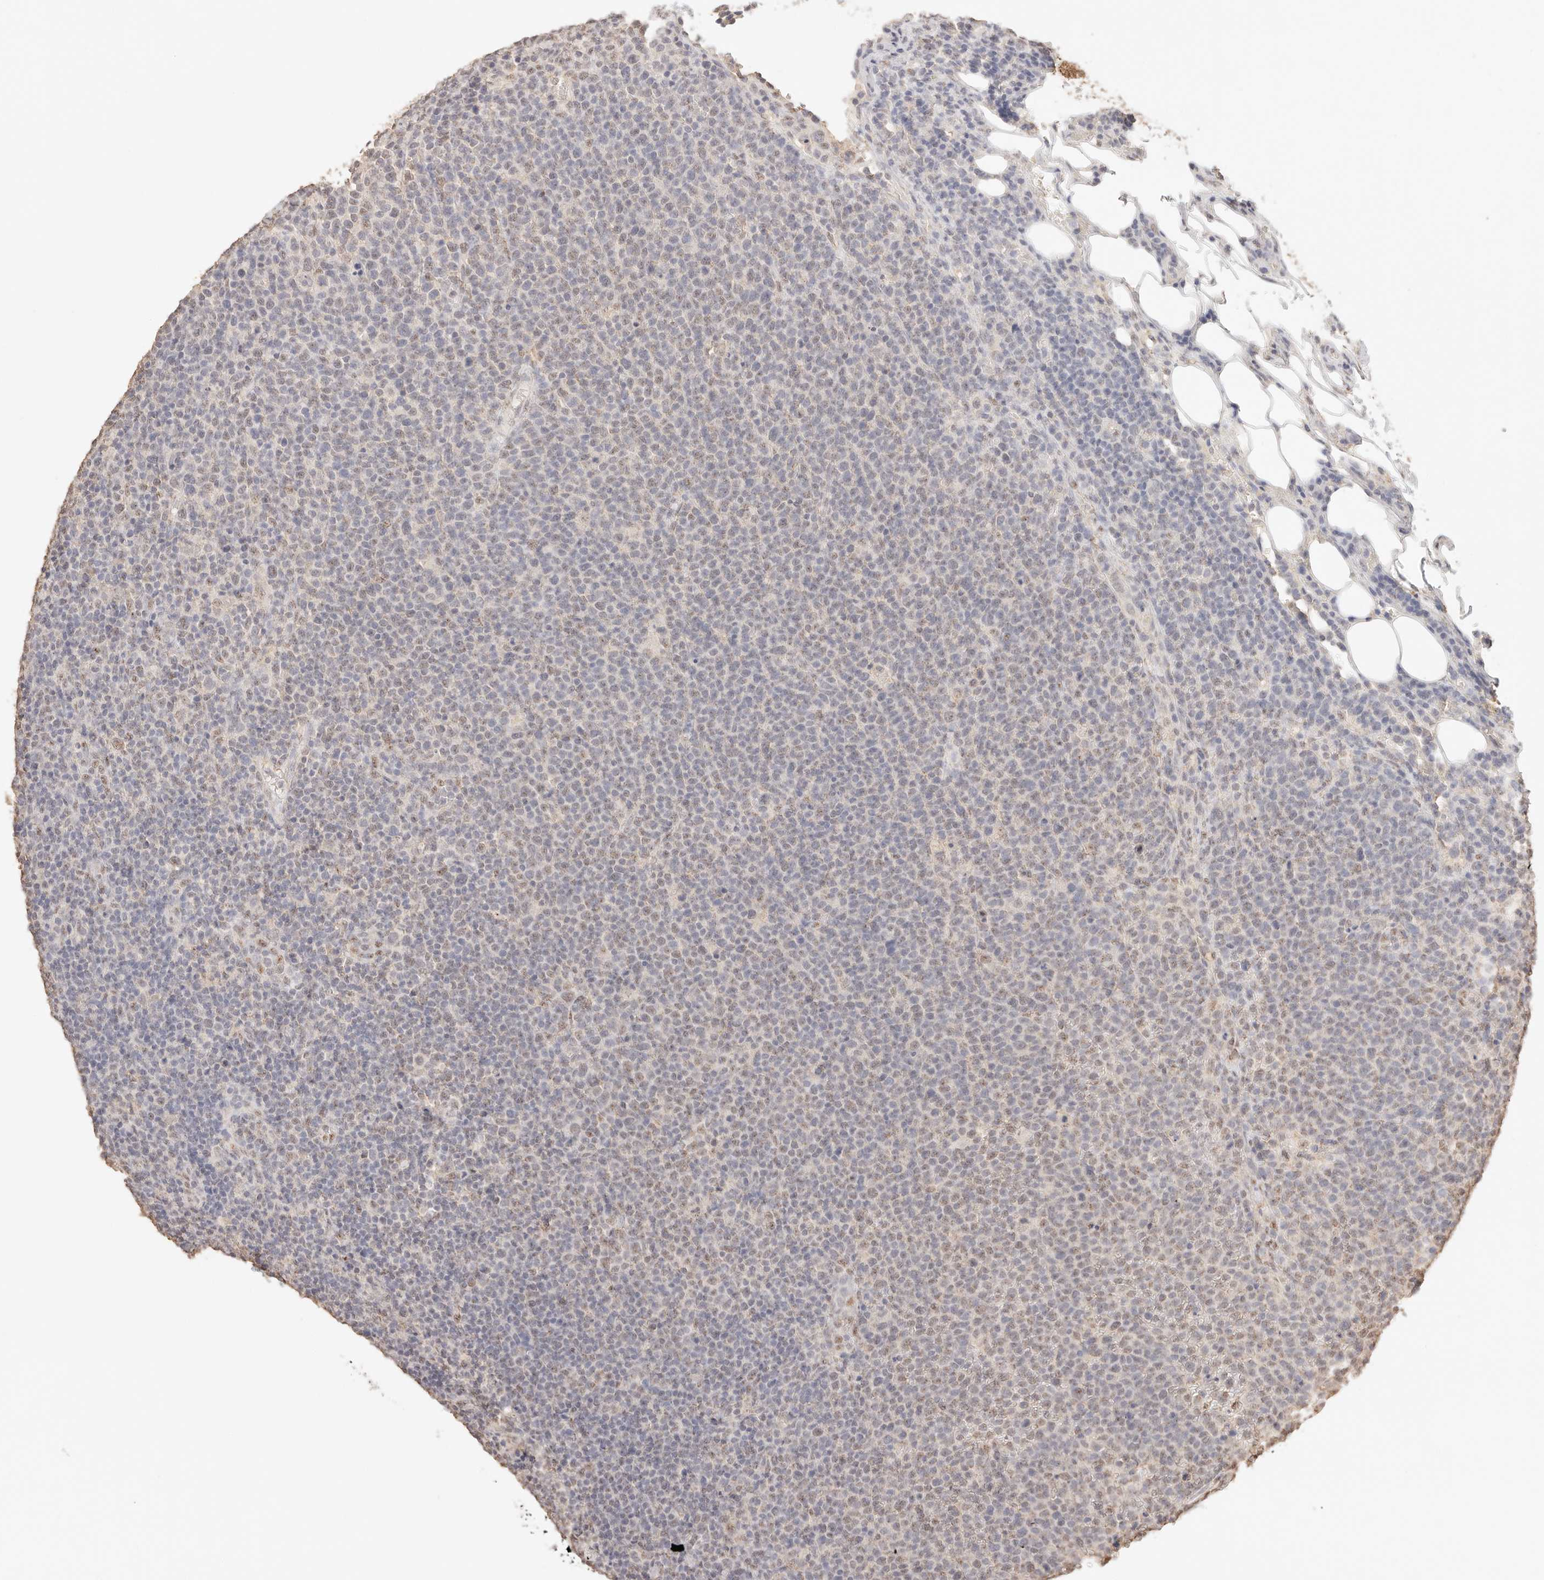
{"staining": {"intensity": "weak", "quantity": "<25%", "location": "nuclear"}, "tissue": "lymphoma", "cell_type": "Tumor cells", "image_type": "cancer", "snomed": [{"axis": "morphology", "description": "Malignant lymphoma, non-Hodgkin's type, High grade"}, {"axis": "topography", "description": "Lymph node"}], "caption": "Tumor cells are negative for protein expression in human lymphoma. The staining is performed using DAB brown chromogen with nuclei counter-stained in using hematoxylin.", "gene": "IL1R2", "patient": {"sex": "male", "age": 61}}